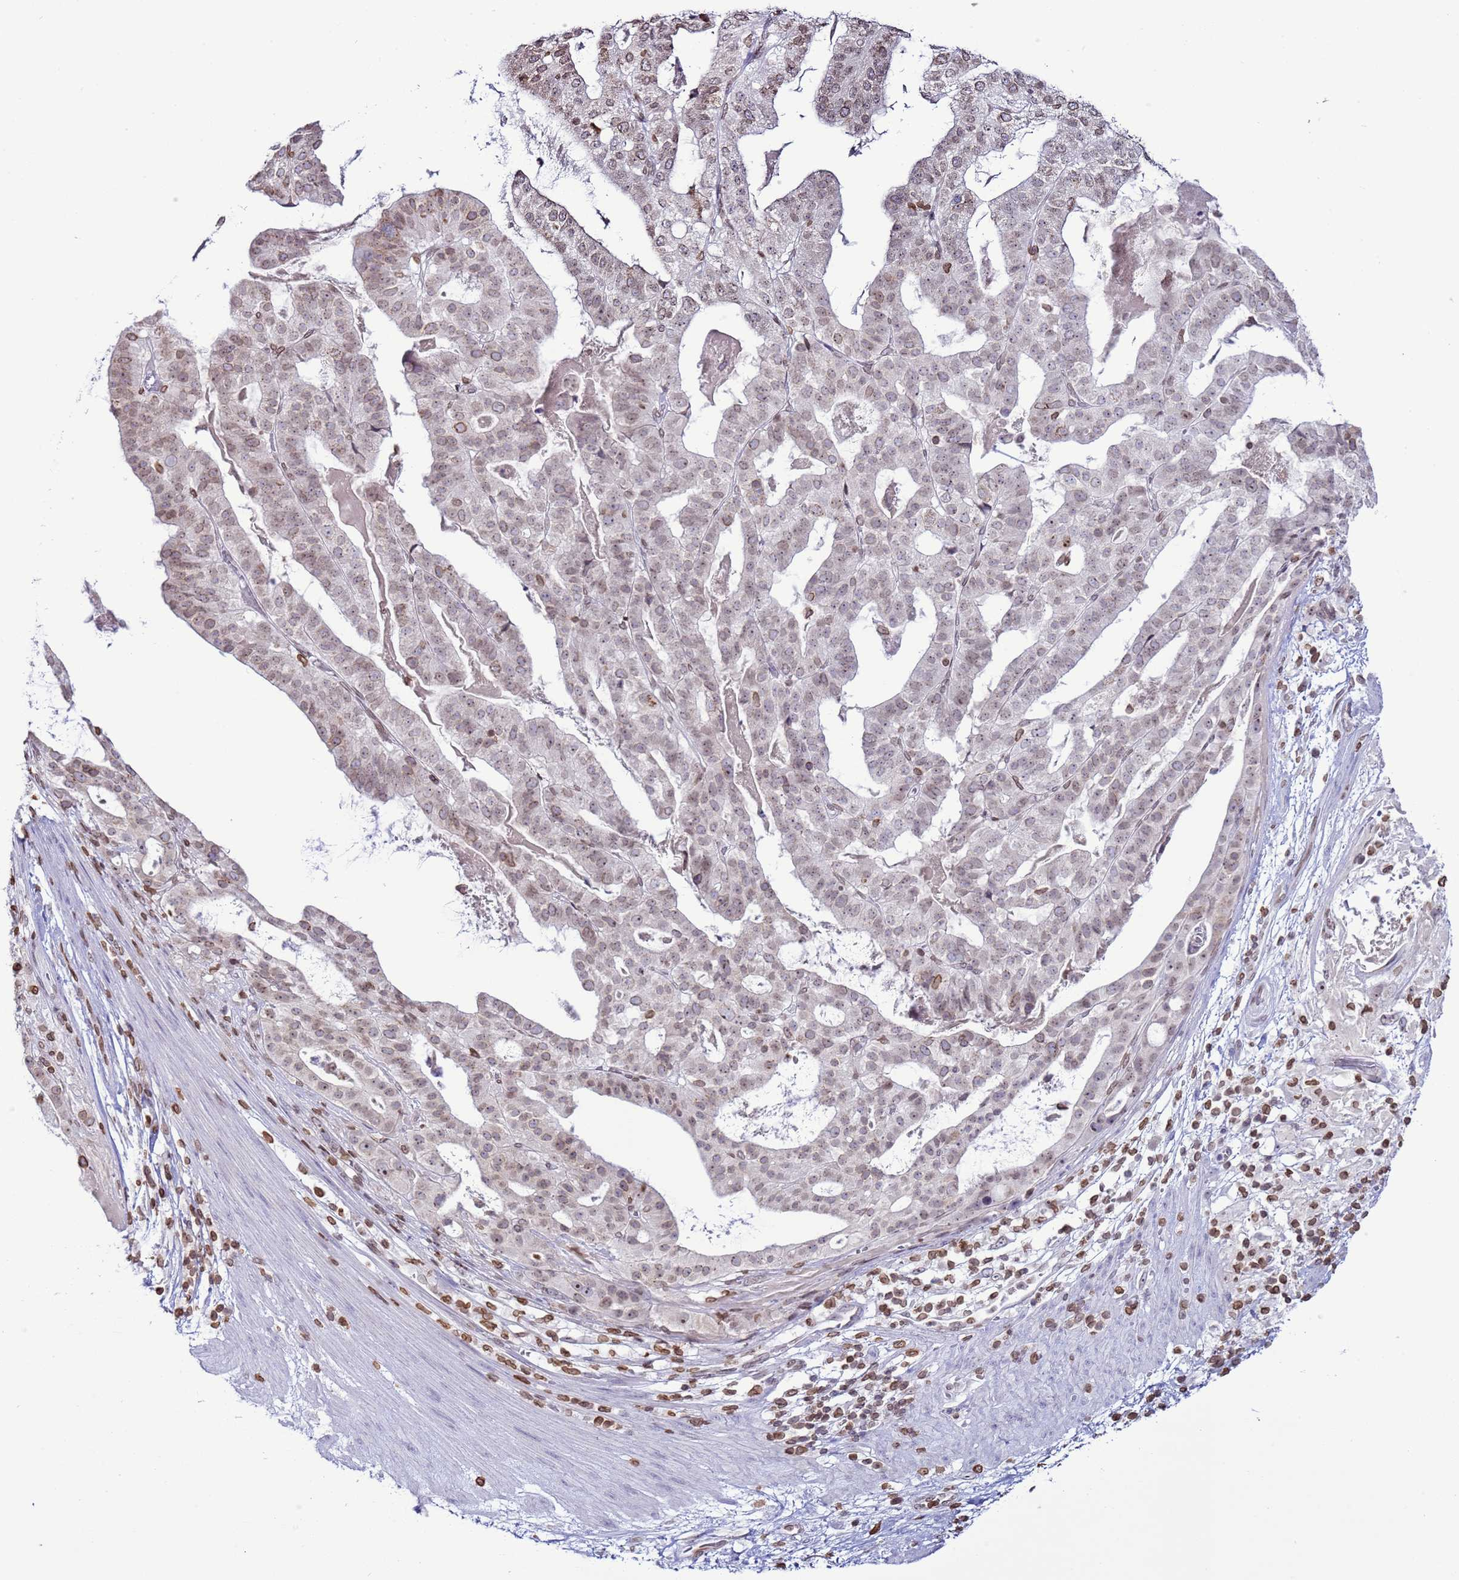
{"staining": {"intensity": "weak", "quantity": "<25%", "location": "nuclear"}, "tissue": "stomach cancer", "cell_type": "Tumor cells", "image_type": "cancer", "snomed": [{"axis": "morphology", "description": "Adenocarcinoma, NOS"}, {"axis": "topography", "description": "Stomach"}], "caption": "Immunohistochemistry histopathology image of human stomach adenocarcinoma stained for a protein (brown), which demonstrates no positivity in tumor cells.", "gene": "DHX37", "patient": {"sex": "male", "age": 48}}